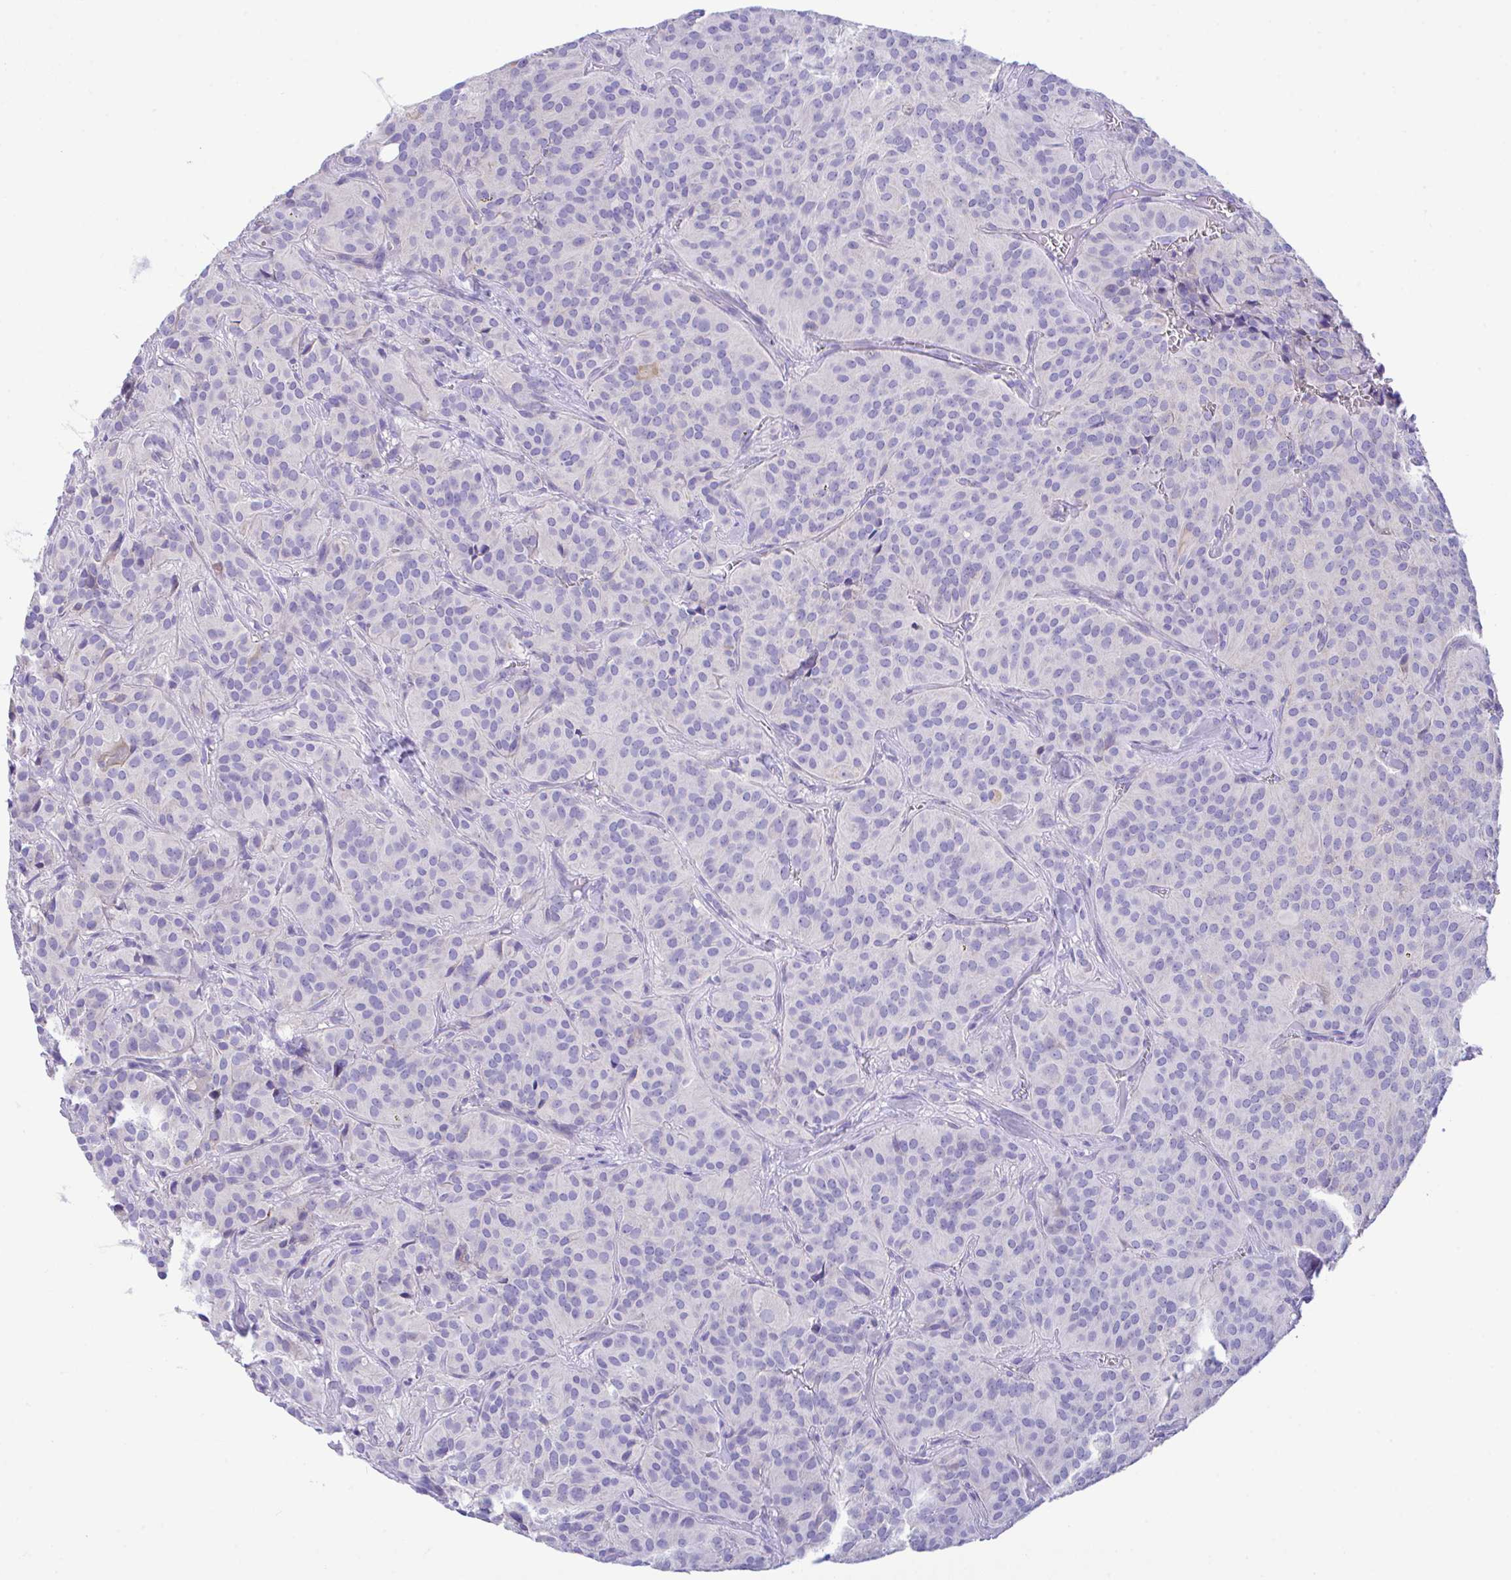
{"staining": {"intensity": "negative", "quantity": "none", "location": "none"}, "tissue": "glioma", "cell_type": "Tumor cells", "image_type": "cancer", "snomed": [{"axis": "morphology", "description": "Glioma, malignant, Low grade"}, {"axis": "topography", "description": "Brain"}], "caption": "High power microscopy micrograph of an IHC micrograph of glioma, revealing no significant staining in tumor cells.", "gene": "NLRP8", "patient": {"sex": "male", "age": 42}}